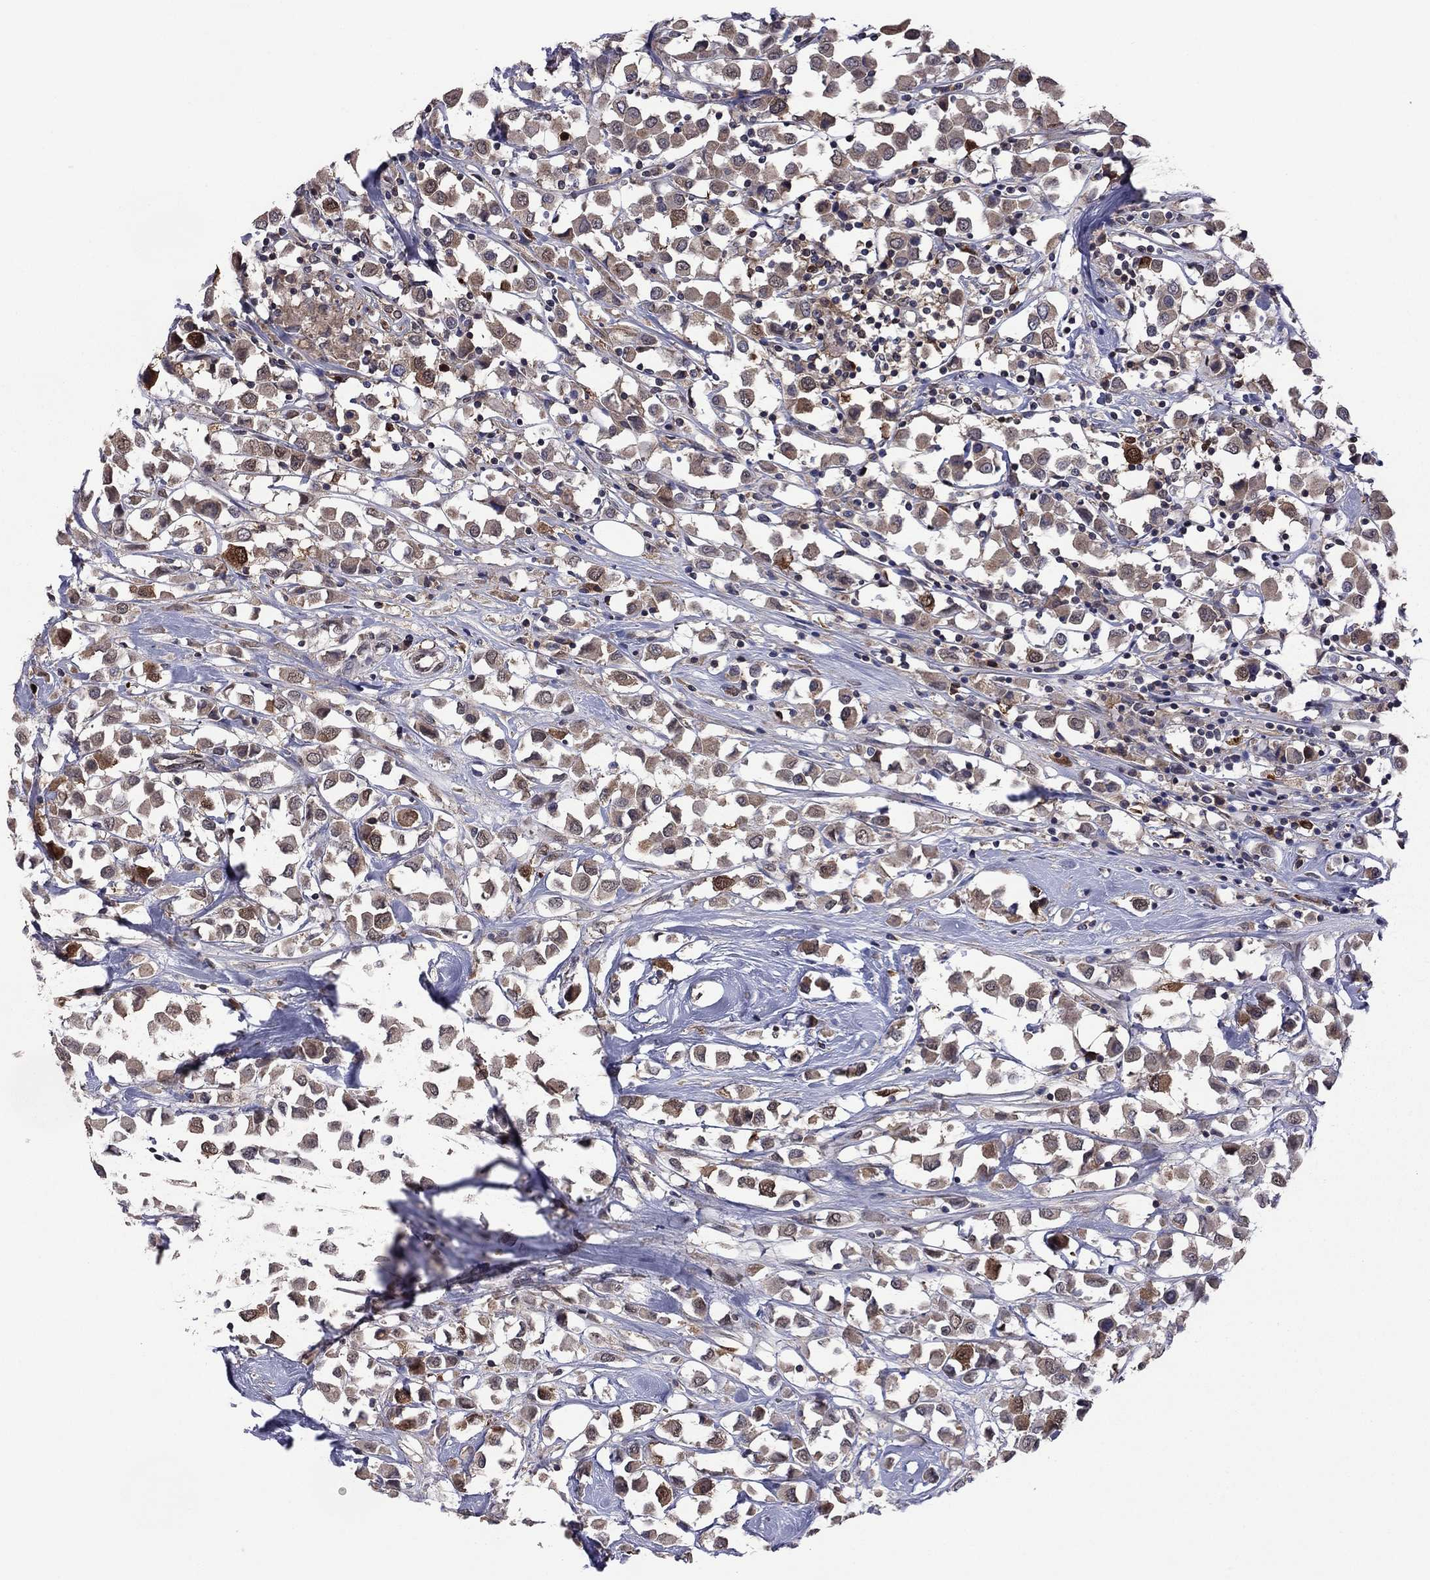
{"staining": {"intensity": "moderate", "quantity": ">75%", "location": "cytoplasmic/membranous"}, "tissue": "breast cancer", "cell_type": "Tumor cells", "image_type": "cancer", "snomed": [{"axis": "morphology", "description": "Duct carcinoma"}, {"axis": "topography", "description": "Breast"}], "caption": "IHC micrograph of neoplastic tissue: human breast cancer stained using immunohistochemistry shows medium levels of moderate protein expression localized specifically in the cytoplasmic/membranous of tumor cells, appearing as a cytoplasmic/membranous brown color.", "gene": "GPAA1", "patient": {"sex": "female", "age": 61}}